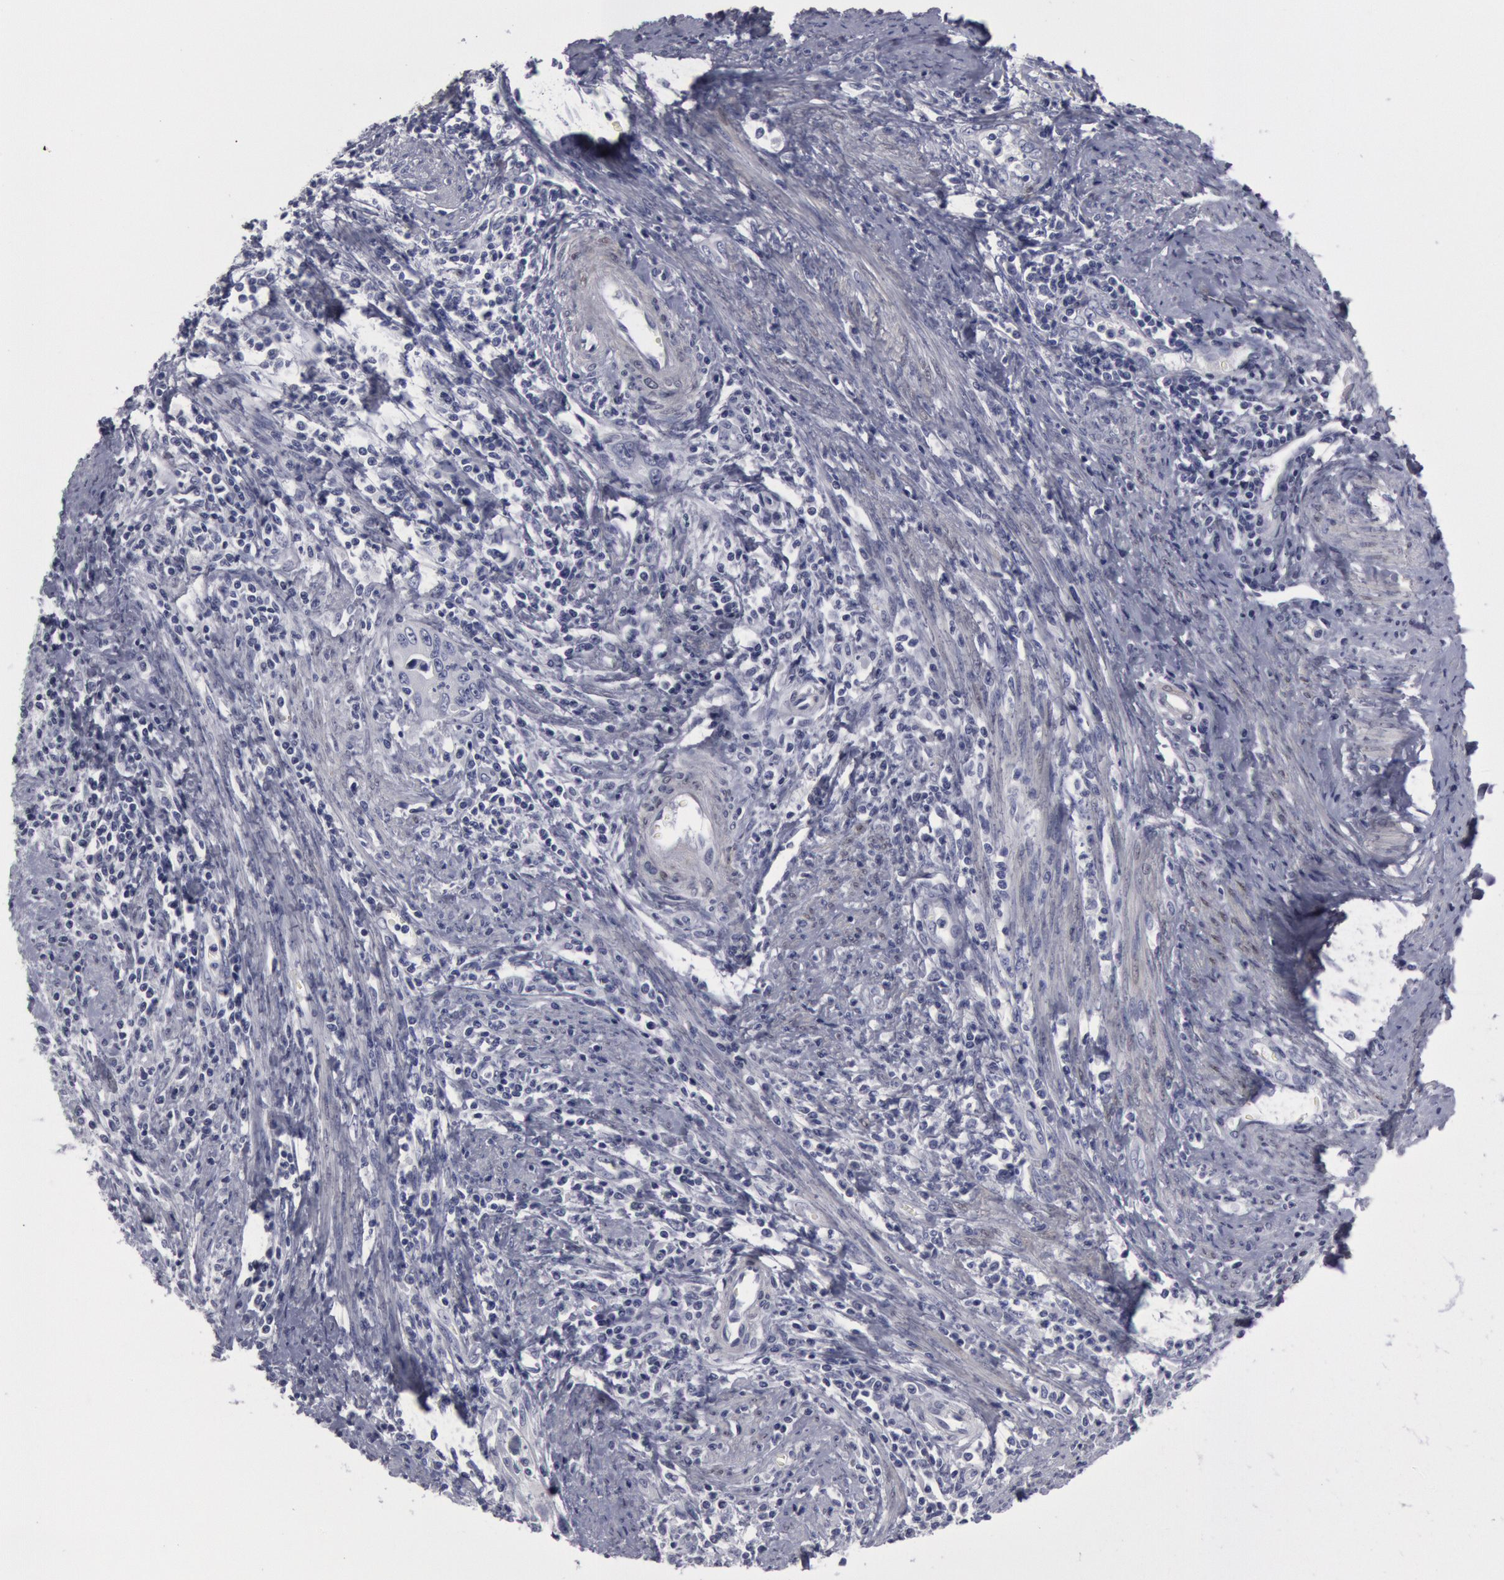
{"staining": {"intensity": "negative", "quantity": "none", "location": "none"}, "tissue": "cervical cancer", "cell_type": "Tumor cells", "image_type": "cancer", "snomed": [{"axis": "morphology", "description": "Normal tissue, NOS"}, {"axis": "morphology", "description": "Adenocarcinoma, NOS"}, {"axis": "topography", "description": "Cervix"}], "caption": "The photomicrograph reveals no significant positivity in tumor cells of cervical cancer (adenocarcinoma). (Brightfield microscopy of DAB immunohistochemistry at high magnification).", "gene": "FHL1", "patient": {"sex": "female", "age": 34}}